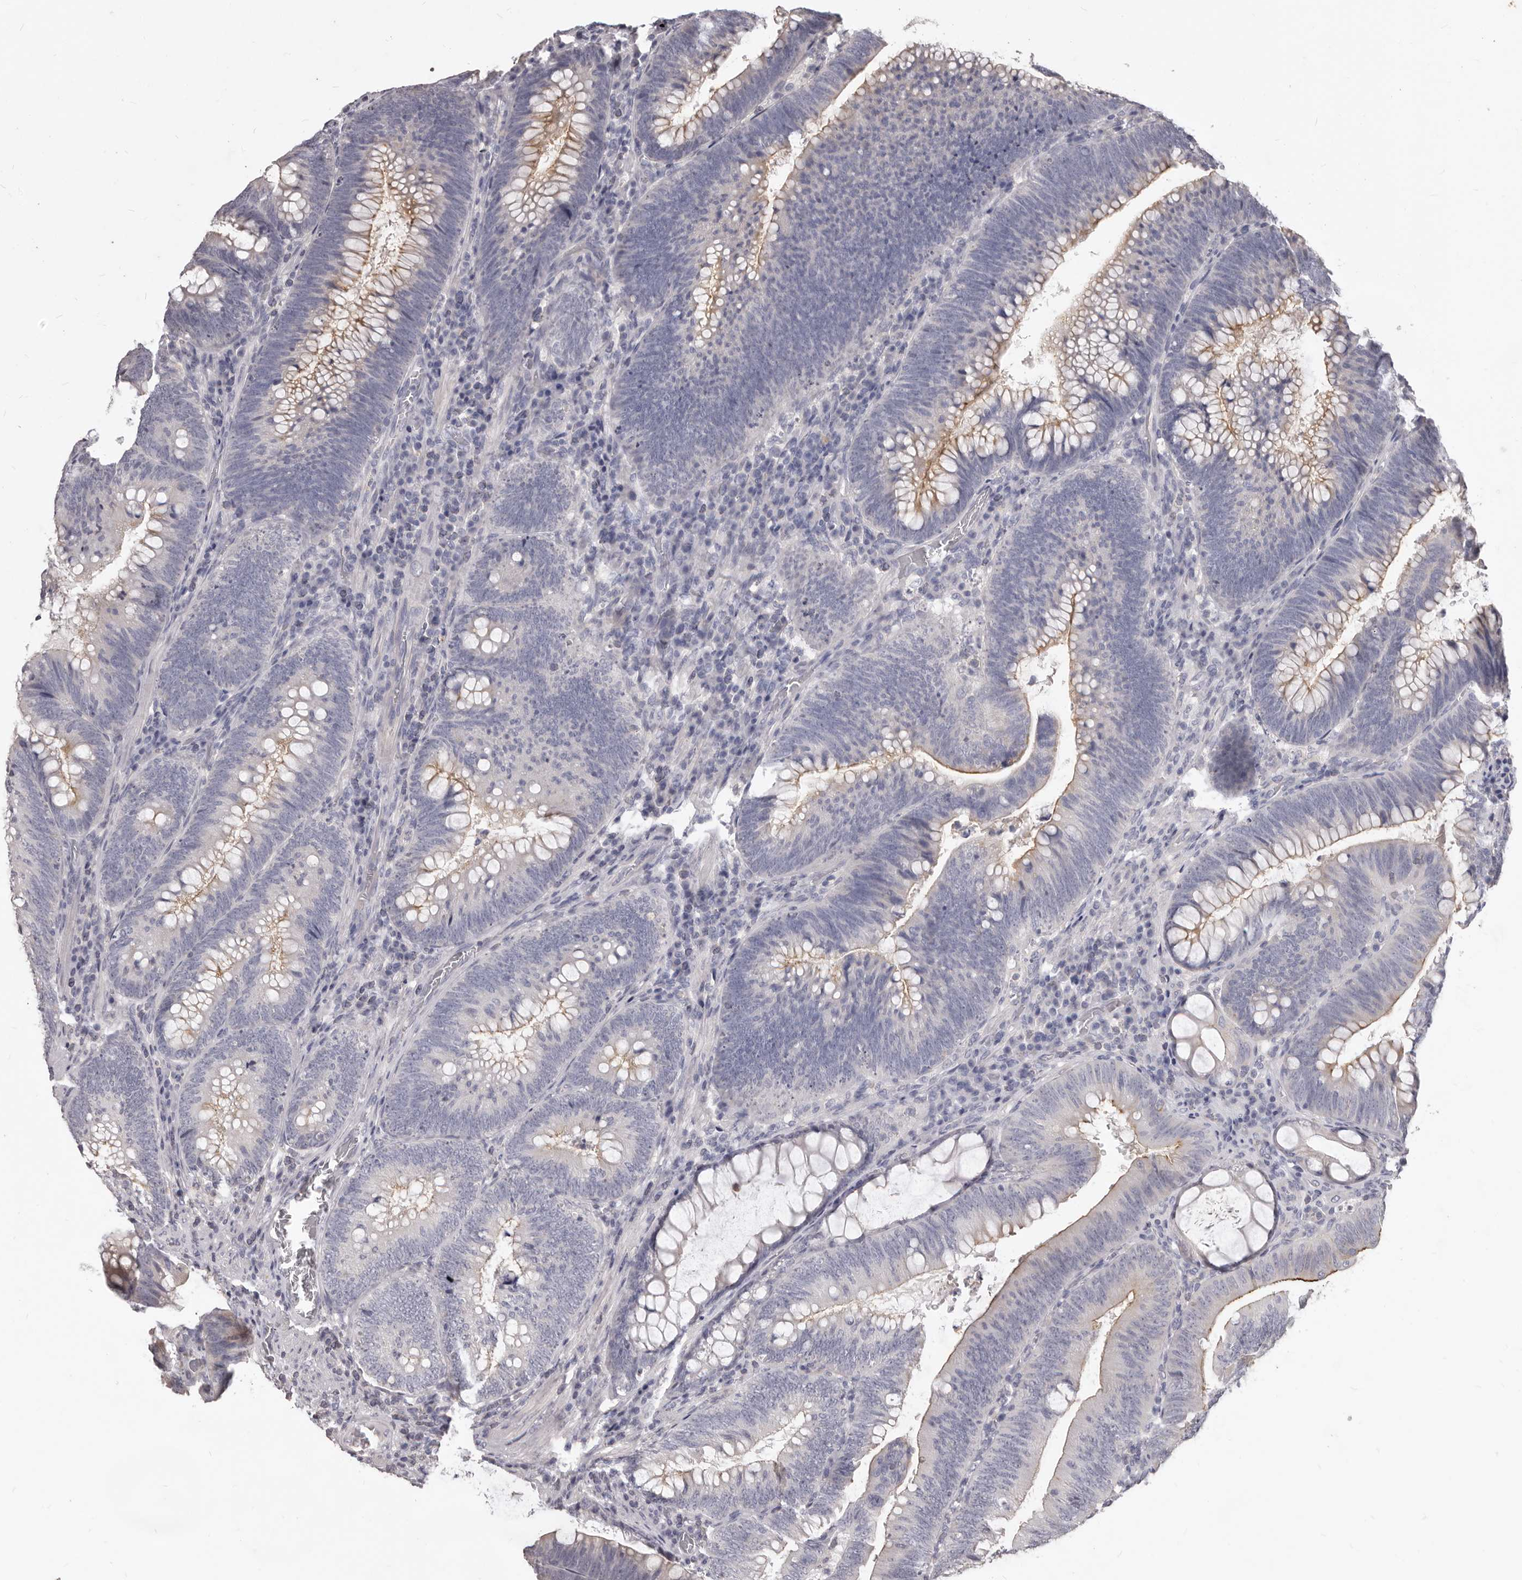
{"staining": {"intensity": "moderate", "quantity": "25%-75%", "location": "cytoplasmic/membranous"}, "tissue": "colorectal cancer", "cell_type": "Tumor cells", "image_type": "cancer", "snomed": [{"axis": "morphology", "description": "Normal tissue, NOS"}, {"axis": "topography", "description": "Colon"}], "caption": "This photomicrograph exhibits colorectal cancer stained with IHC to label a protein in brown. The cytoplasmic/membranous of tumor cells show moderate positivity for the protein. Nuclei are counter-stained blue.", "gene": "GPRC5C", "patient": {"sex": "female", "age": 82}}